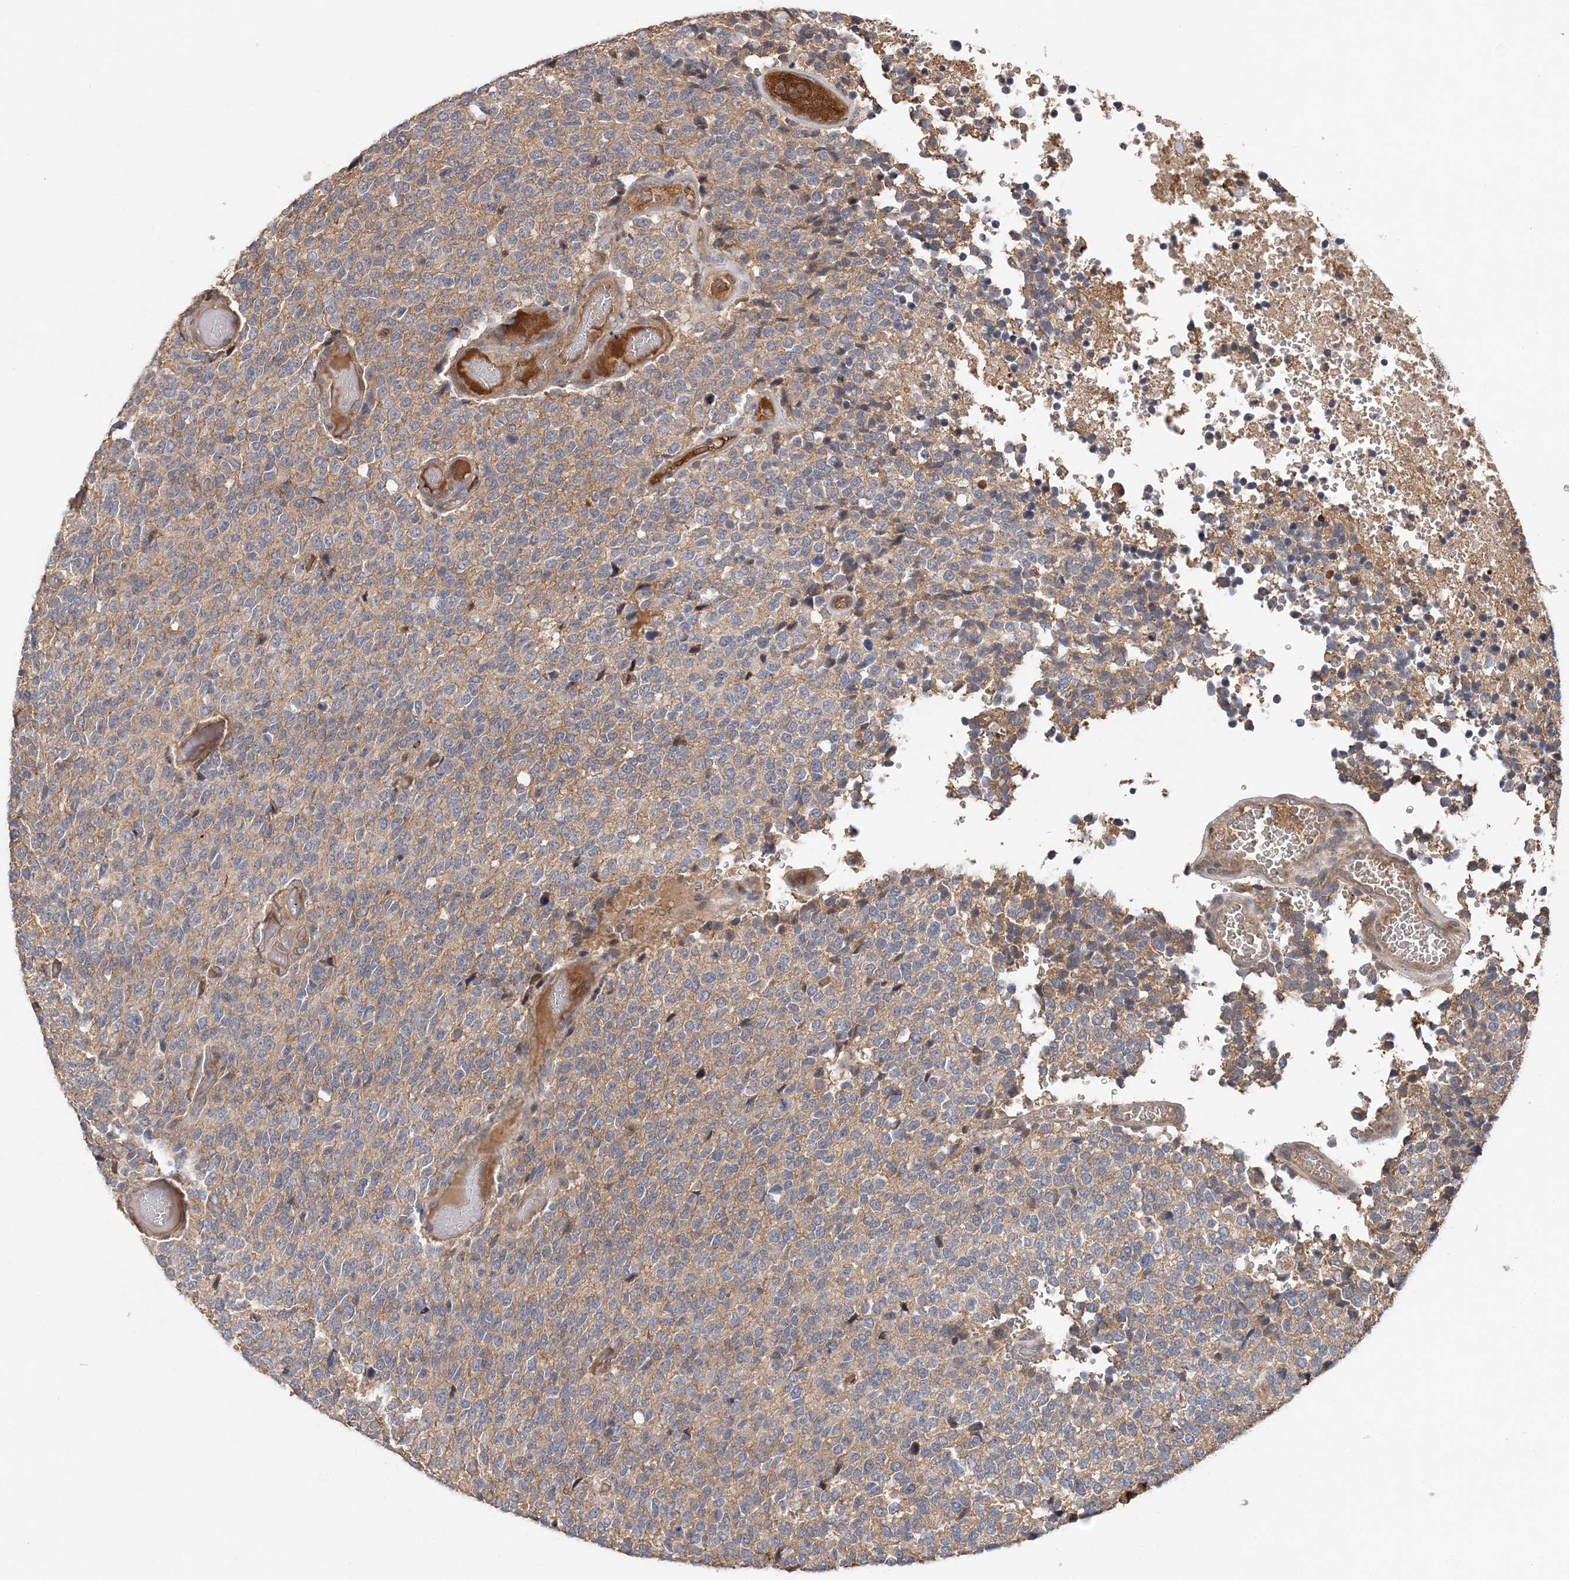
{"staining": {"intensity": "negative", "quantity": "none", "location": "none"}, "tissue": "glioma", "cell_type": "Tumor cells", "image_type": "cancer", "snomed": [{"axis": "morphology", "description": "Glioma, malignant, High grade"}, {"axis": "topography", "description": "pancreas cauda"}], "caption": "This is a histopathology image of immunohistochemistry staining of glioma, which shows no positivity in tumor cells.", "gene": "SYCP3", "patient": {"sex": "male", "age": 60}}